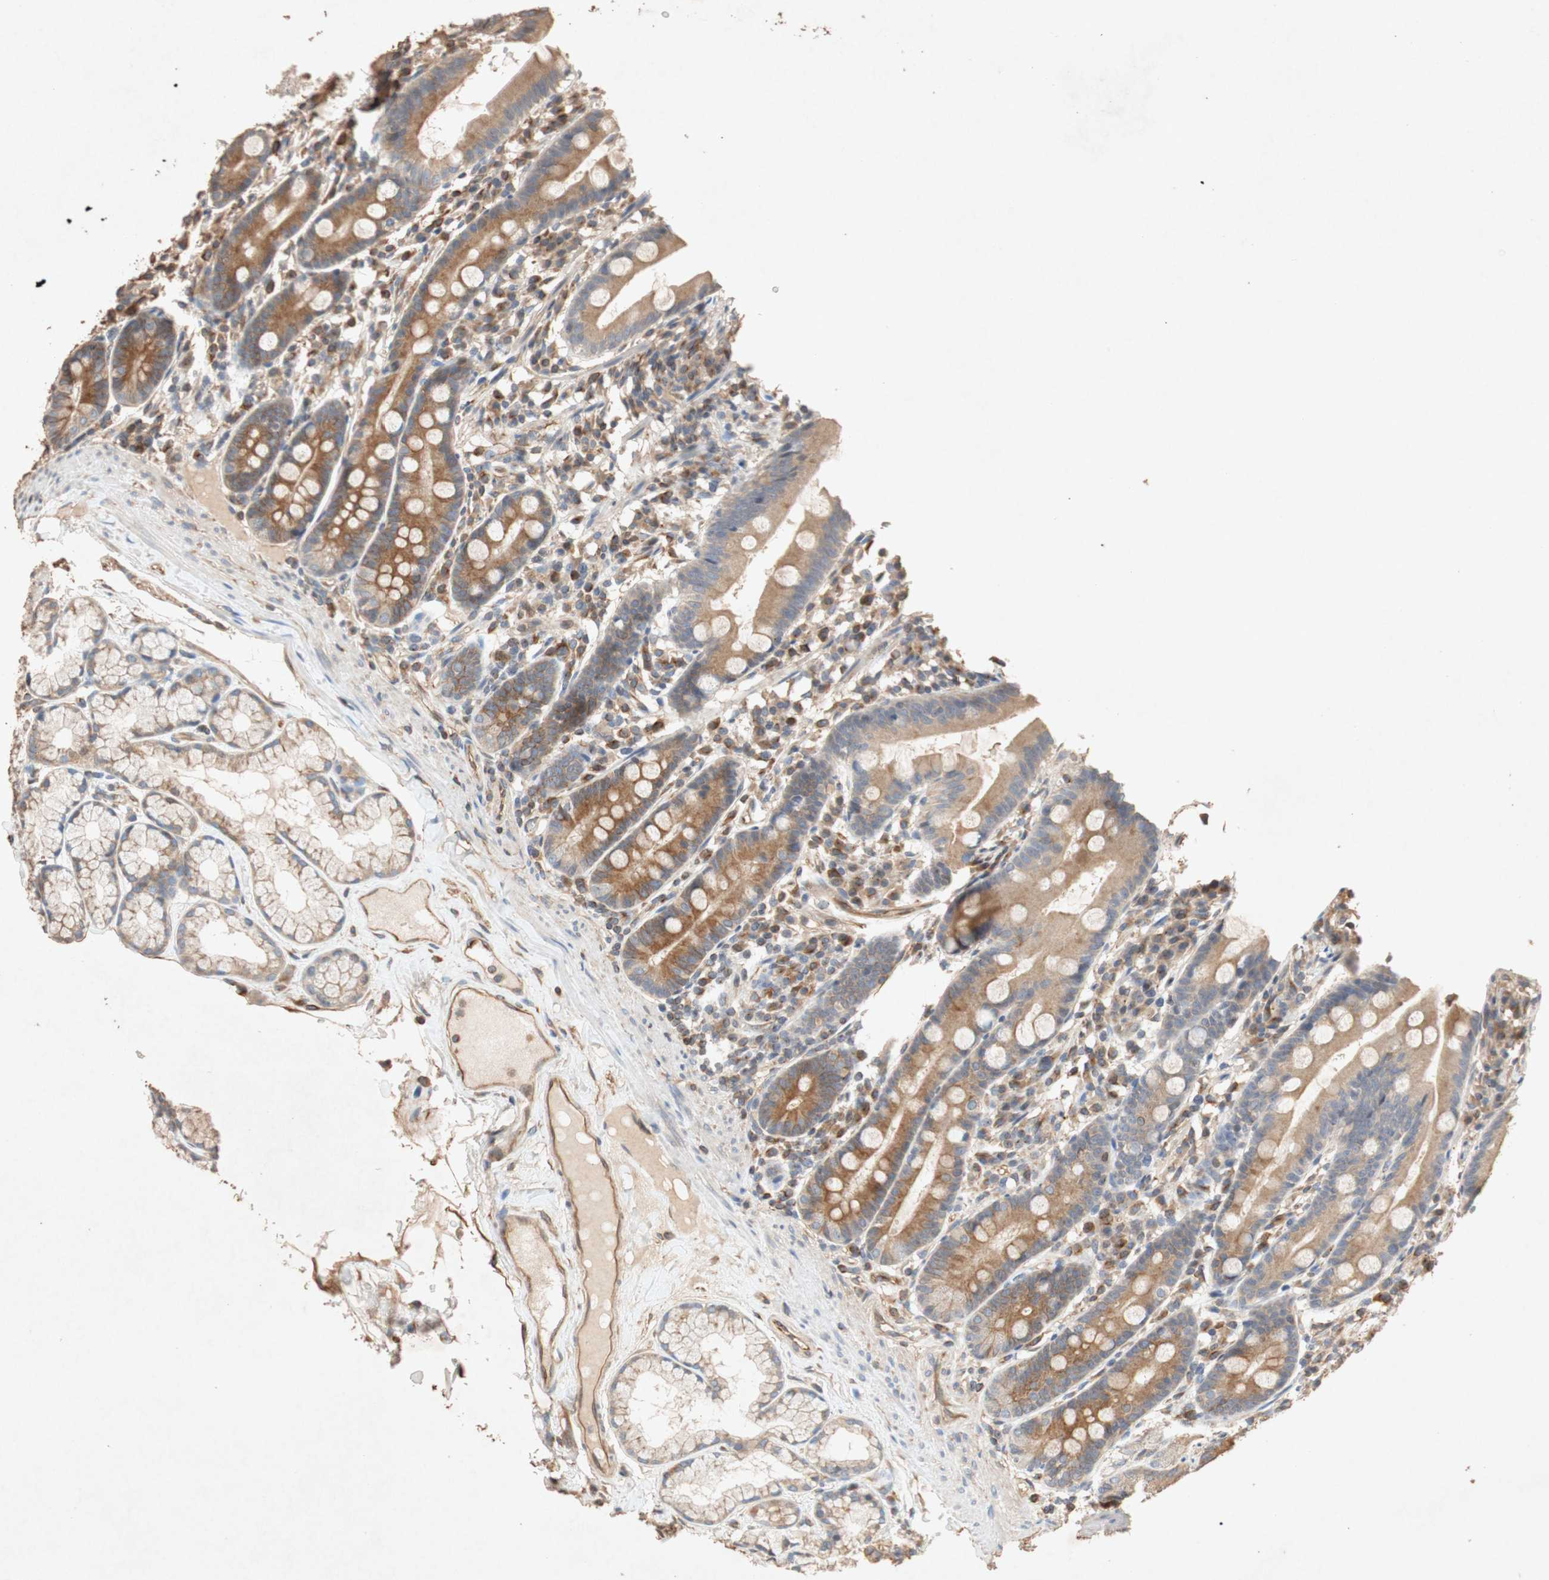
{"staining": {"intensity": "moderate", "quantity": ">75%", "location": "cytoplasmic/membranous"}, "tissue": "duodenum", "cell_type": "Glandular cells", "image_type": "normal", "snomed": [{"axis": "morphology", "description": "Normal tissue, NOS"}, {"axis": "topography", "description": "Duodenum"}], "caption": "Normal duodenum shows moderate cytoplasmic/membranous staining in approximately >75% of glandular cells, visualized by immunohistochemistry. (DAB = brown stain, brightfield microscopy at high magnification).", "gene": "TUBB", "patient": {"sex": "male", "age": 50}}